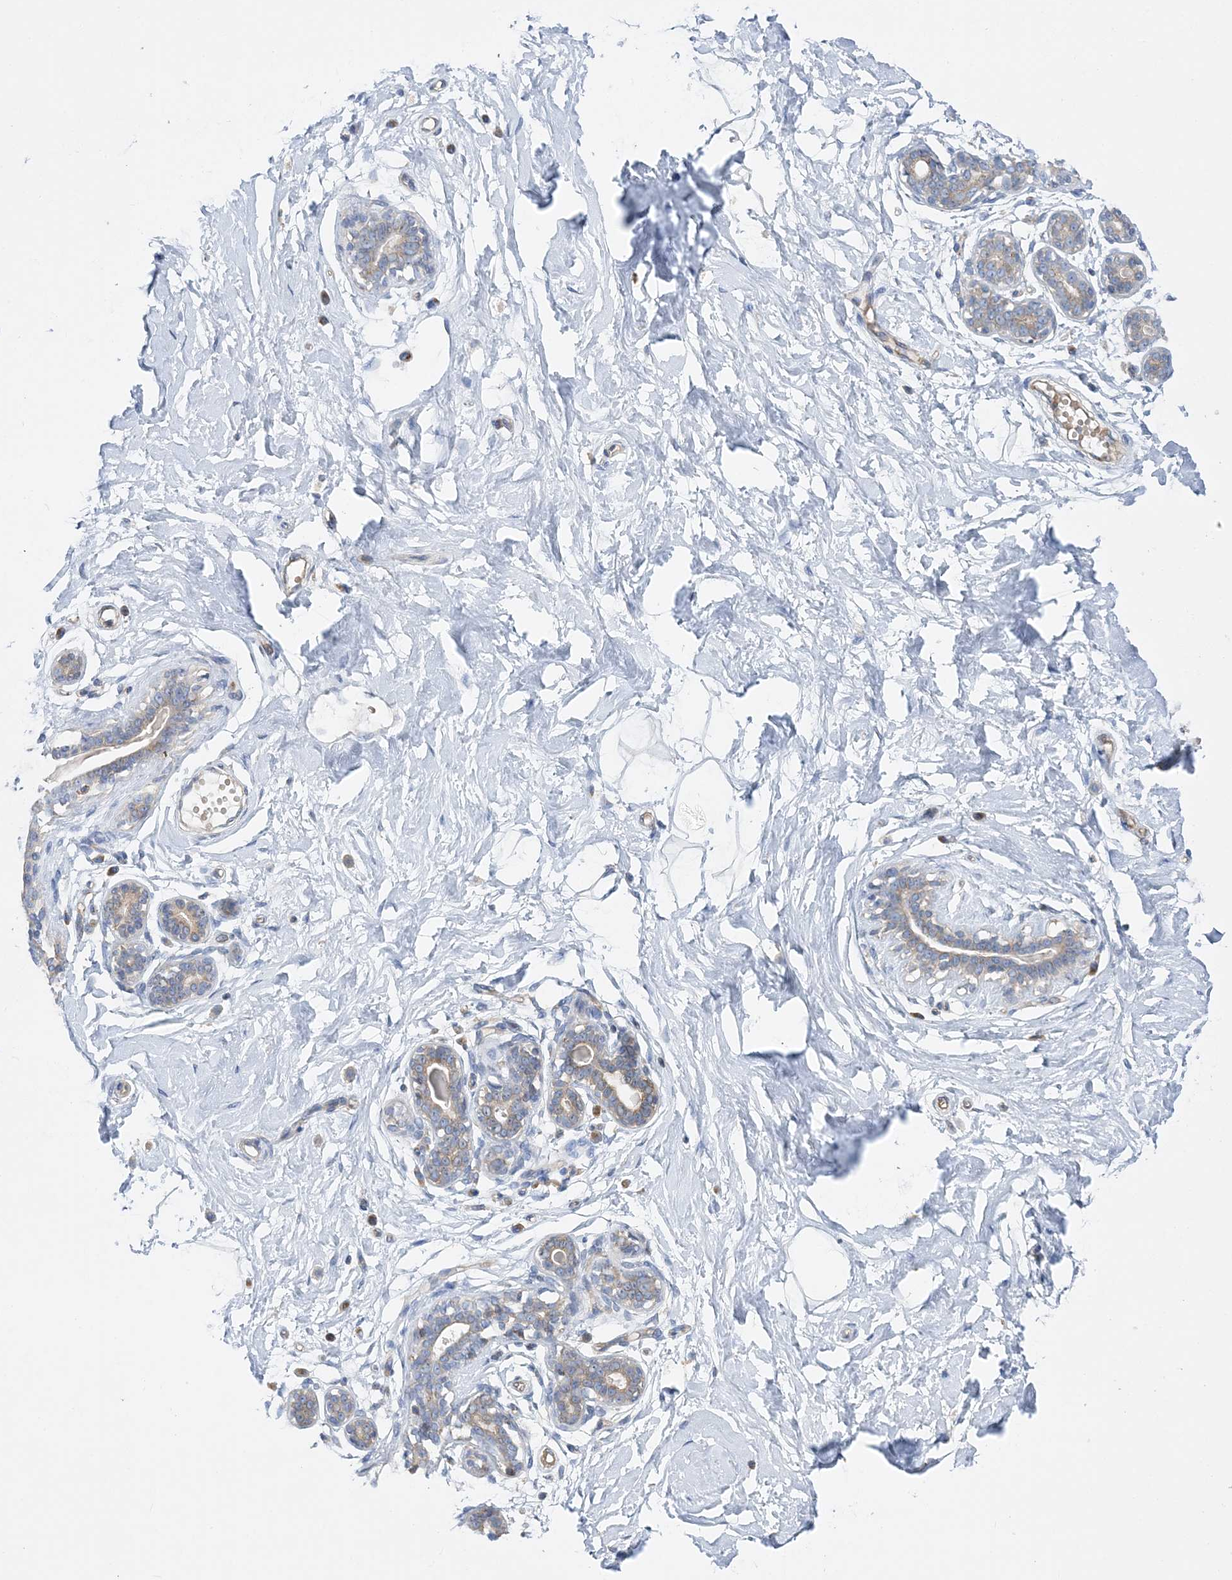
{"staining": {"intensity": "negative", "quantity": "none", "location": "none"}, "tissue": "breast", "cell_type": "Adipocytes", "image_type": "normal", "snomed": [{"axis": "morphology", "description": "Normal tissue, NOS"}, {"axis": "morphology", "description": "Adenoma, NOS"}, {"axis": "topography", "description": "Breast"}], "caption": "High power microscopy histopathology image of an immunohistochemistry (IHC) micrograph of benign breast, revealing no significant positivity in adipocytes. Nuclei are stained in blue.", "gene": "FAM114A2", "patient": {"sex": "female", "age": 23}}